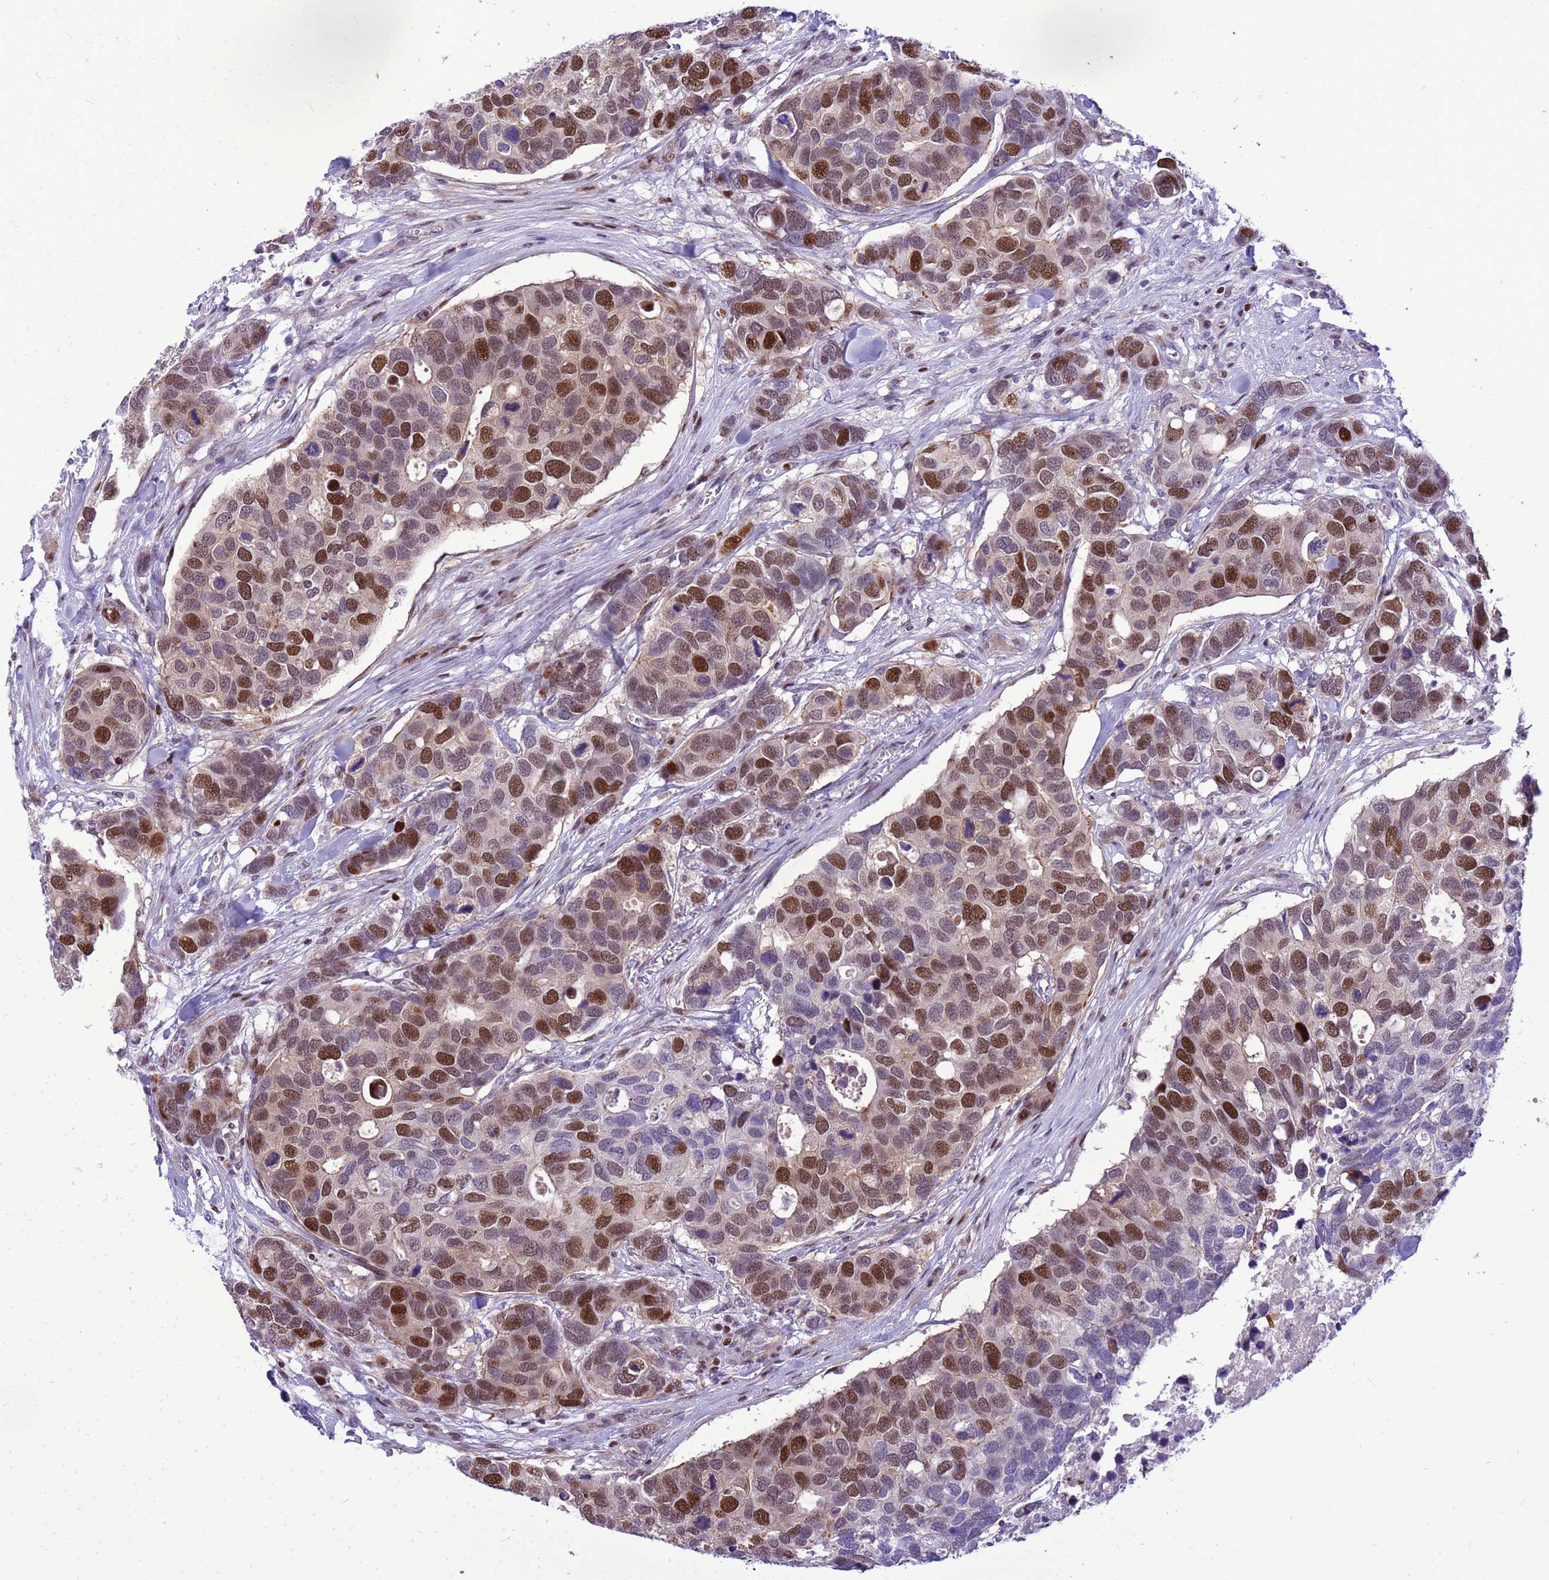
{"staining": {"intensity": "strong", "quantity": "25%-75%", "location": "nuclear"}, "tissue": "breast cancer", "cell_type": "Tumor cells", "image_type": "cancer", "snomed": [{"axis": "morphology", "description": "Duct carcinoma"}, {"axis": "topography", "description": "Breast"}], "caption": "A histopathology image of invasive ductal carcinoma (breast) stained for a protein reveals strong nuclear brown staining in tumor cells. (IHC, brightfield microscopy, high magnification).", "gene": "ADAMTS7", "patient": {"sex": "female", "age": 83}}